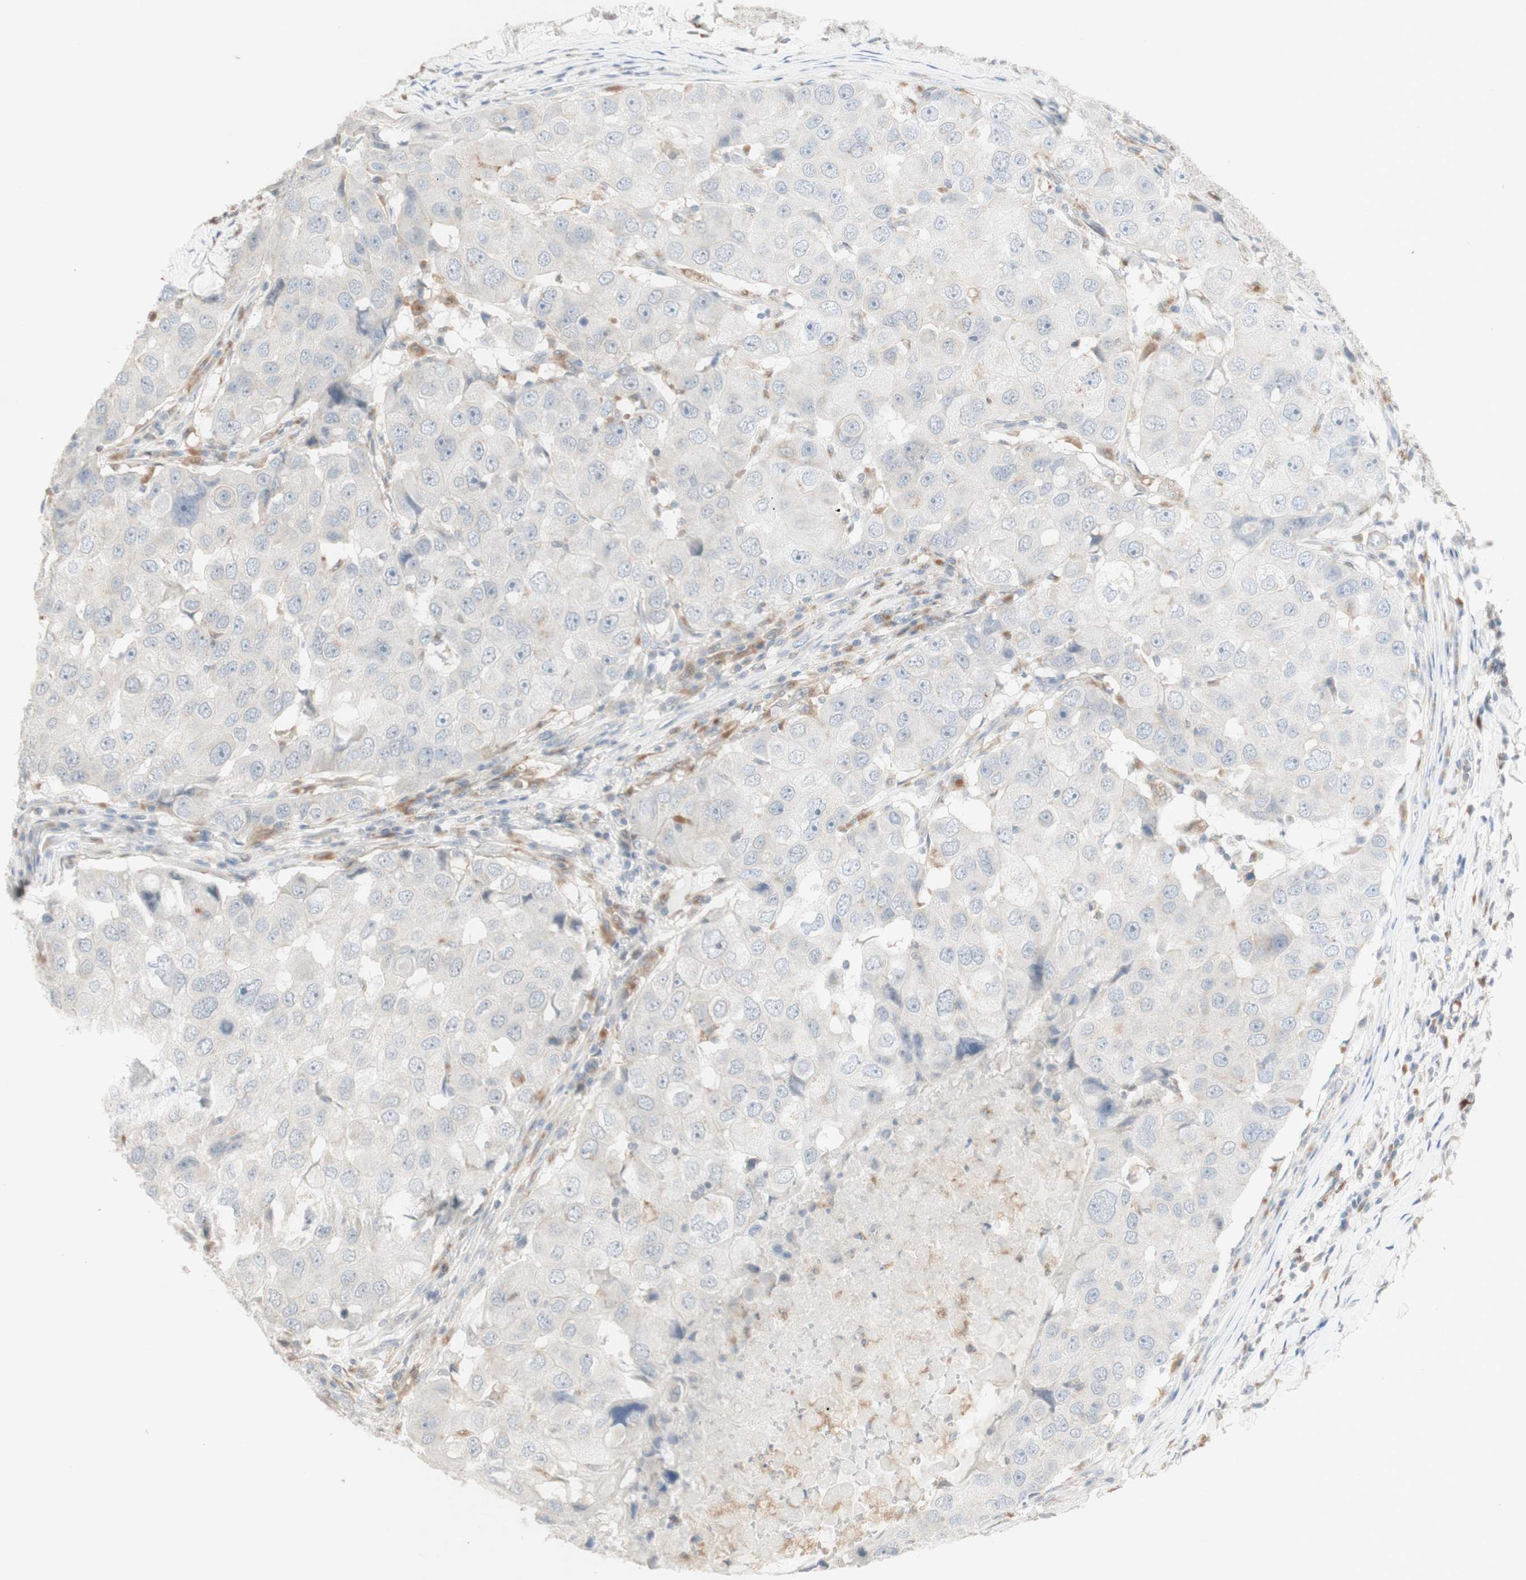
{"staining": {"intensity": "negative", "quantity": "none", "location": "none"}, "tissue": "breast cancer", "cell_type": "Tumor cells", "image_type": "cancer", "snomed": [{"axis": "morphology", "description": "Duct carcinoma"}, {"axis": "topography", "description": "Breast"}], "caption": "Breast cancer was stained to show a protein in brown. There is no significant expression in tumor cells.", "gene": "ATP6V1B1", "patient": {"sex": "female", "age": 27}}